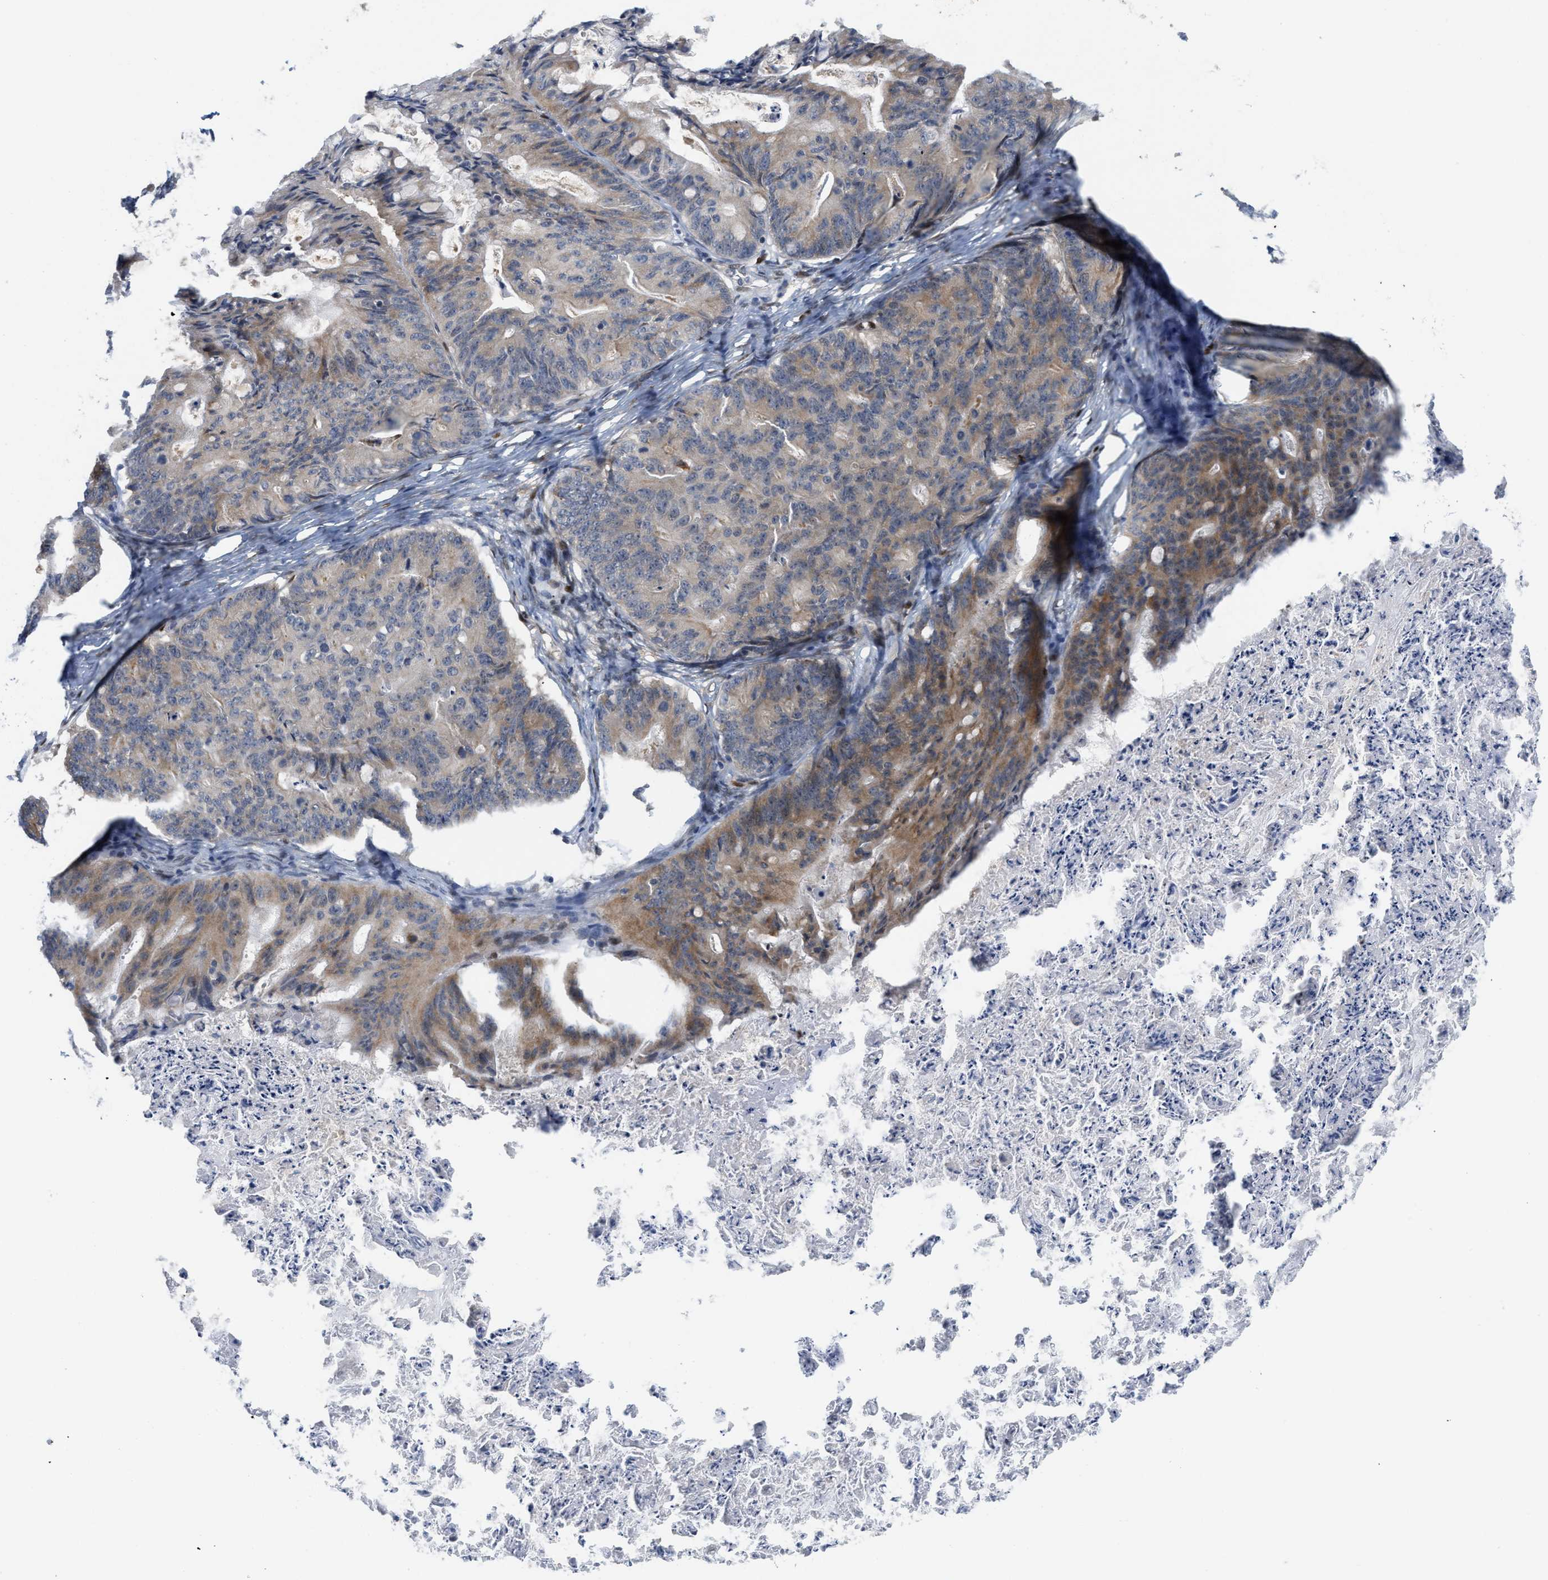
{"staining": {"intensity": "moderate", "quantity": "25%-75%", "location": "cytoplasmic/membranous"}, "tissue": "ovarian cancer", "cell_type": "Tumor cells", "image_type": "cancer", "snomed": [{"axis": "morphology", "description": "Cystadenocarcinoma, mucinous, NOS"}, {"axis": "topography", "description": "Ovary"}], "caption": "Immunohistochemistry (DAB (3,3'-diaminobenzidine)) staining of human ovarian cancer (mucinous cystadenocarcinoma) displays moderate cytoplasmic/membranous protein expression in approximately 25%-75% of tumor cells.", "gene": "TCF4", "patient": {"sex": "female", "age": 36}}